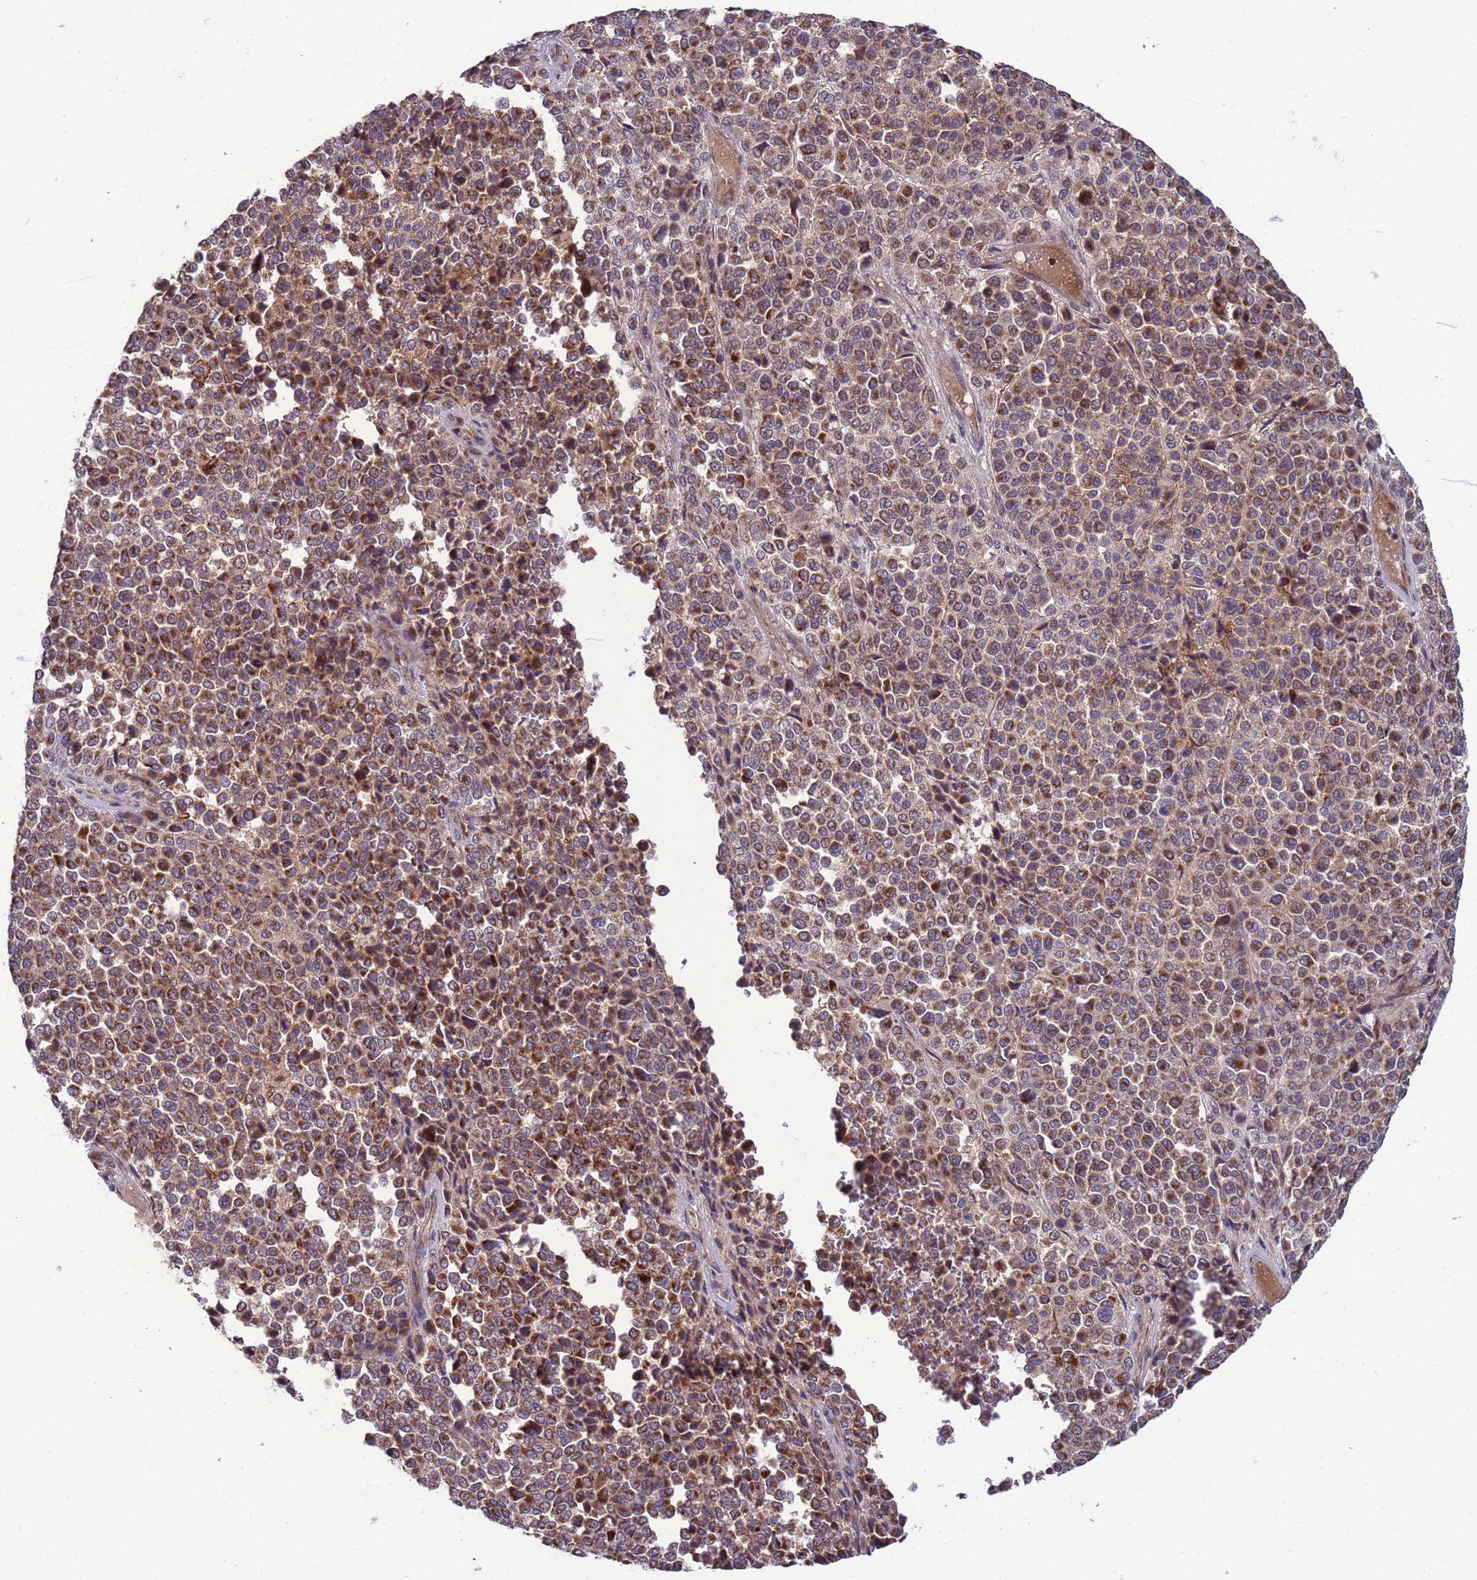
{"staining": {"intensity": "moderate", "quantity": ">75%", "location": "cytoplasmic/membranous"}, "tissue": "melanoma", "cell_type": "Tumor cells", "image_type": "cancer", "snomed": [{"axis": "morphology", "description": "Malignant melanoma, Metastatic site"}, {"axis": "topography", "description": "Pancreas"}], "caption": "This micrograph reveals malignant melanoma (metastatic site) stained with immunohistochemistry to label a protein in brown. The cytoplasmic/membranous of tumor cells show moderate positivity for the protein. Nuclei are counter-stained blue.", "gene": "ACAD8", "patient": {"sex": "female", "age": 30}}